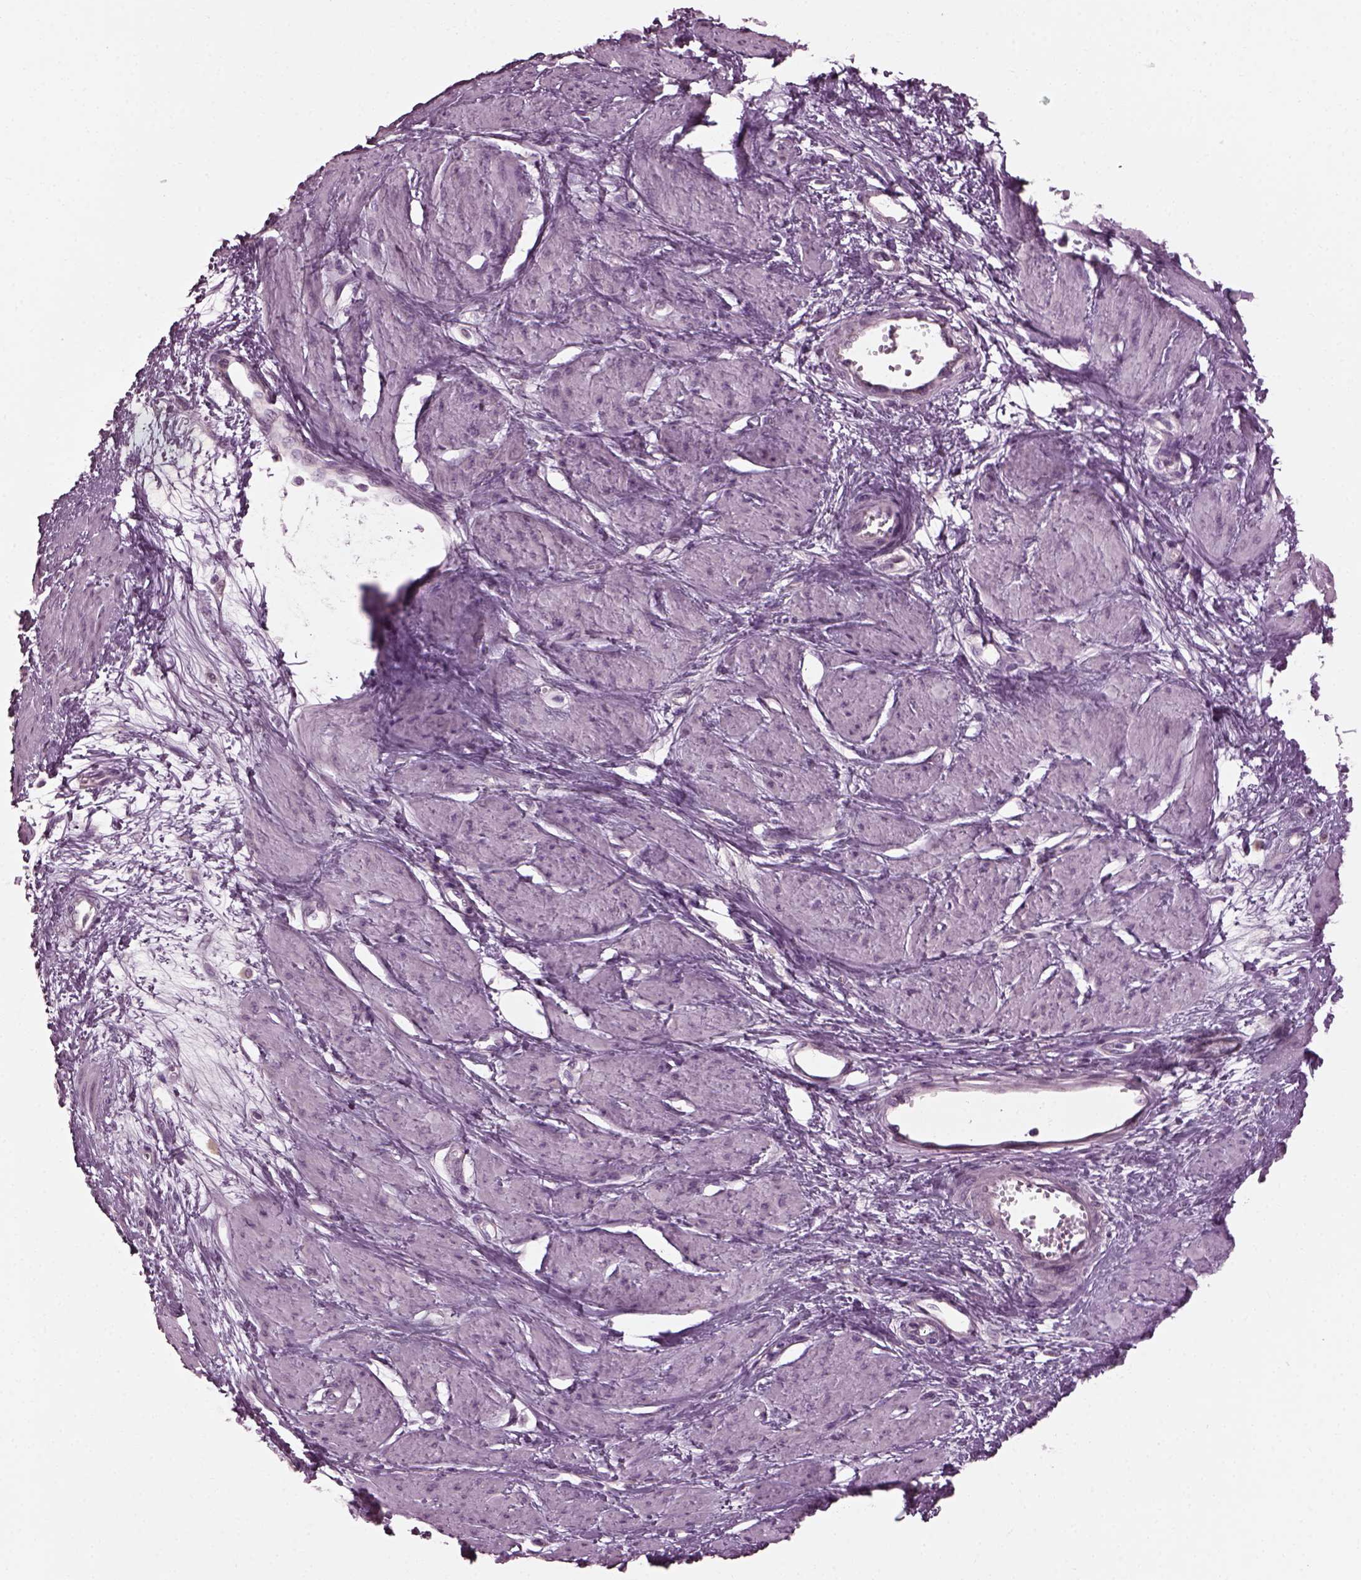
{"staining": {"intensity": "negative", "quantity": "none", "location": "none"}, "tissue": "smooth muscle", "cell_type": "Smooth muscle cells", "image_type": "normal", "snomed": [{"axis": "morphology", "description": "Normal tissue, NOS"}, {"axis": "topography", "description": "Smooth muscle"}, {"axis": "topography", "description": "Uterus"}], "caption": "A micrograph of smooth muscle stained for a protein shows no brown staining in smooth muscle cells.", "gene": "CABP5", "patient": {"sex": "female", "age": 39}}